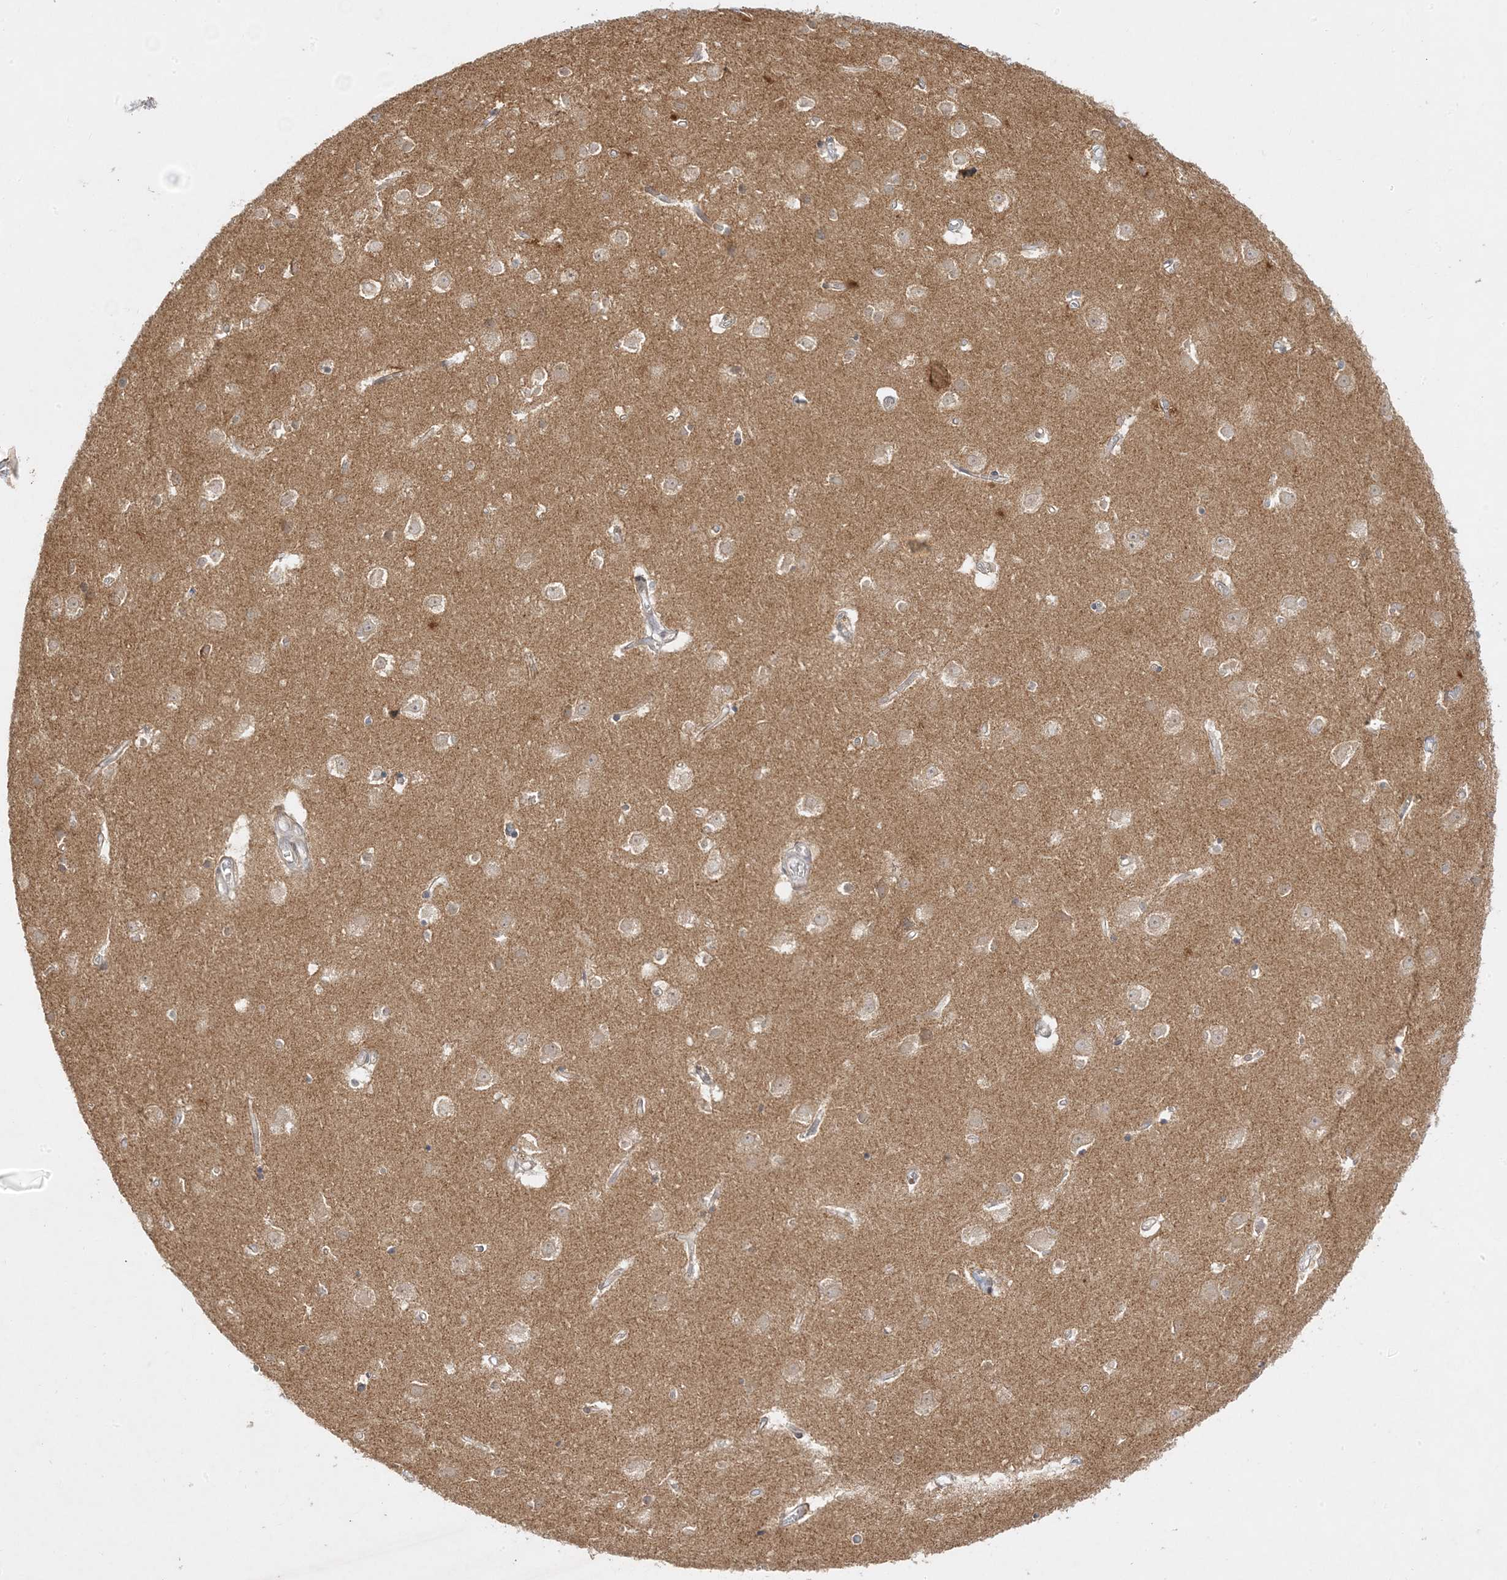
{"staining": {"intensity": "negative", "quantity": "none", "location": "none"}, "tissue": "cerebral cortex", "cell_type": "Endothelial cells", "image_type": "normal", "snomed": [{"axis": "morphology", "description": "Normal tissue, NOS"}, {"axis": "topography", "description": "Cerebral cortex"}], "caption": "This is an immunohistochemistry (IHC) image of benign cerebral cortex. There is no staining in endothelial cells.", "gene": "C2CD2", "patient": {"sex": "male", "age": 54}}